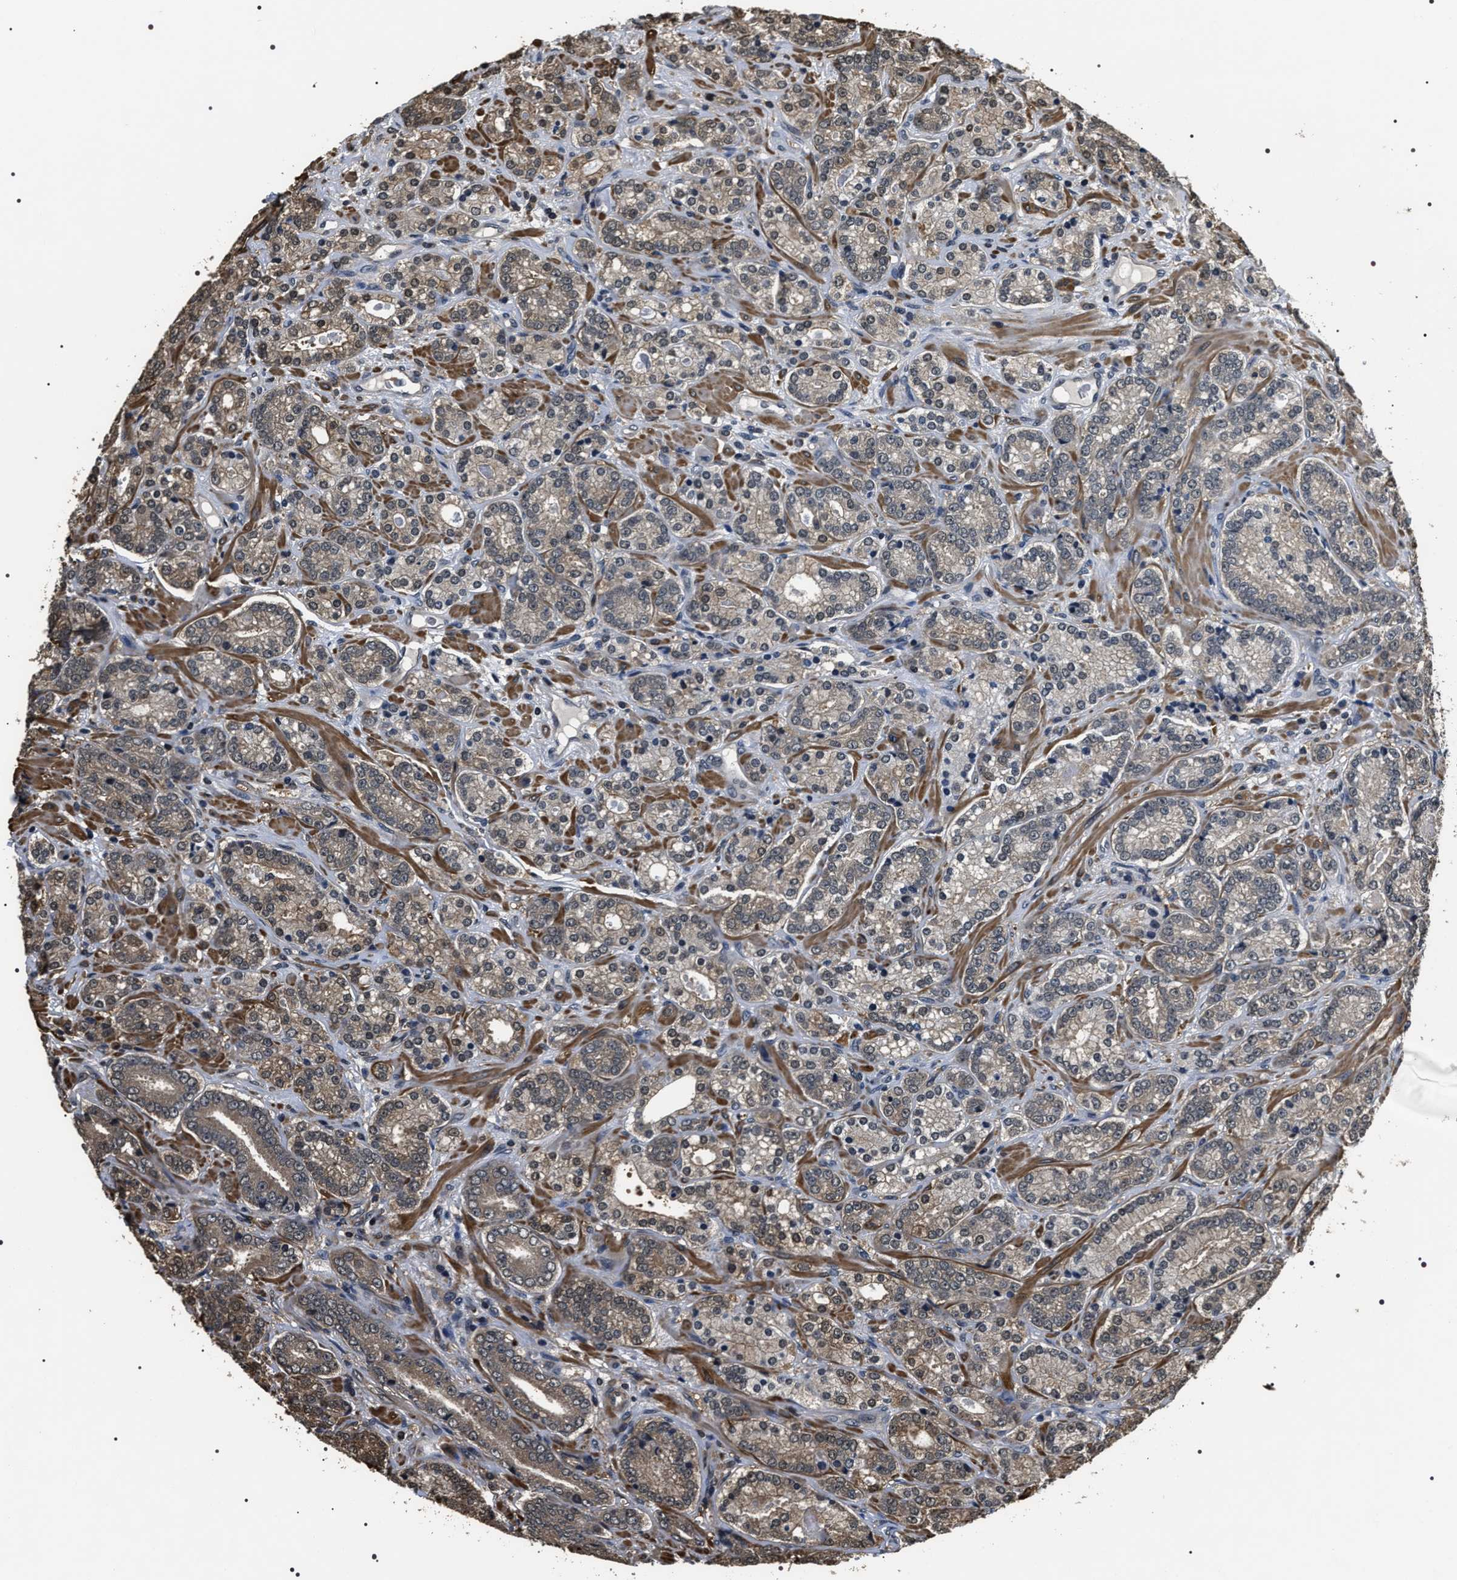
{"staining": {"intensity": "weak", "quantity": "25%-75%", "location": "cytoplasmic/membranous"}, "tissue": "prostate cancer", "cell_type": "Tumor cells", "image_type": "cancer", "snomed": [{"axis": "morphology", "description": "Adenocarcinoma, High grade"}, {"axis": "topography", "description": "Prostate"}], "caption": "This is a micrograph of immunohistochemistry staining of prostate cancer (adenocarcinoma (high-grade)), which shows weak expression in the cytoplasmic/membranous of tumor cells.", "gene": "ARHGAP22", "patient": {"sex": "male", "age": 61}}